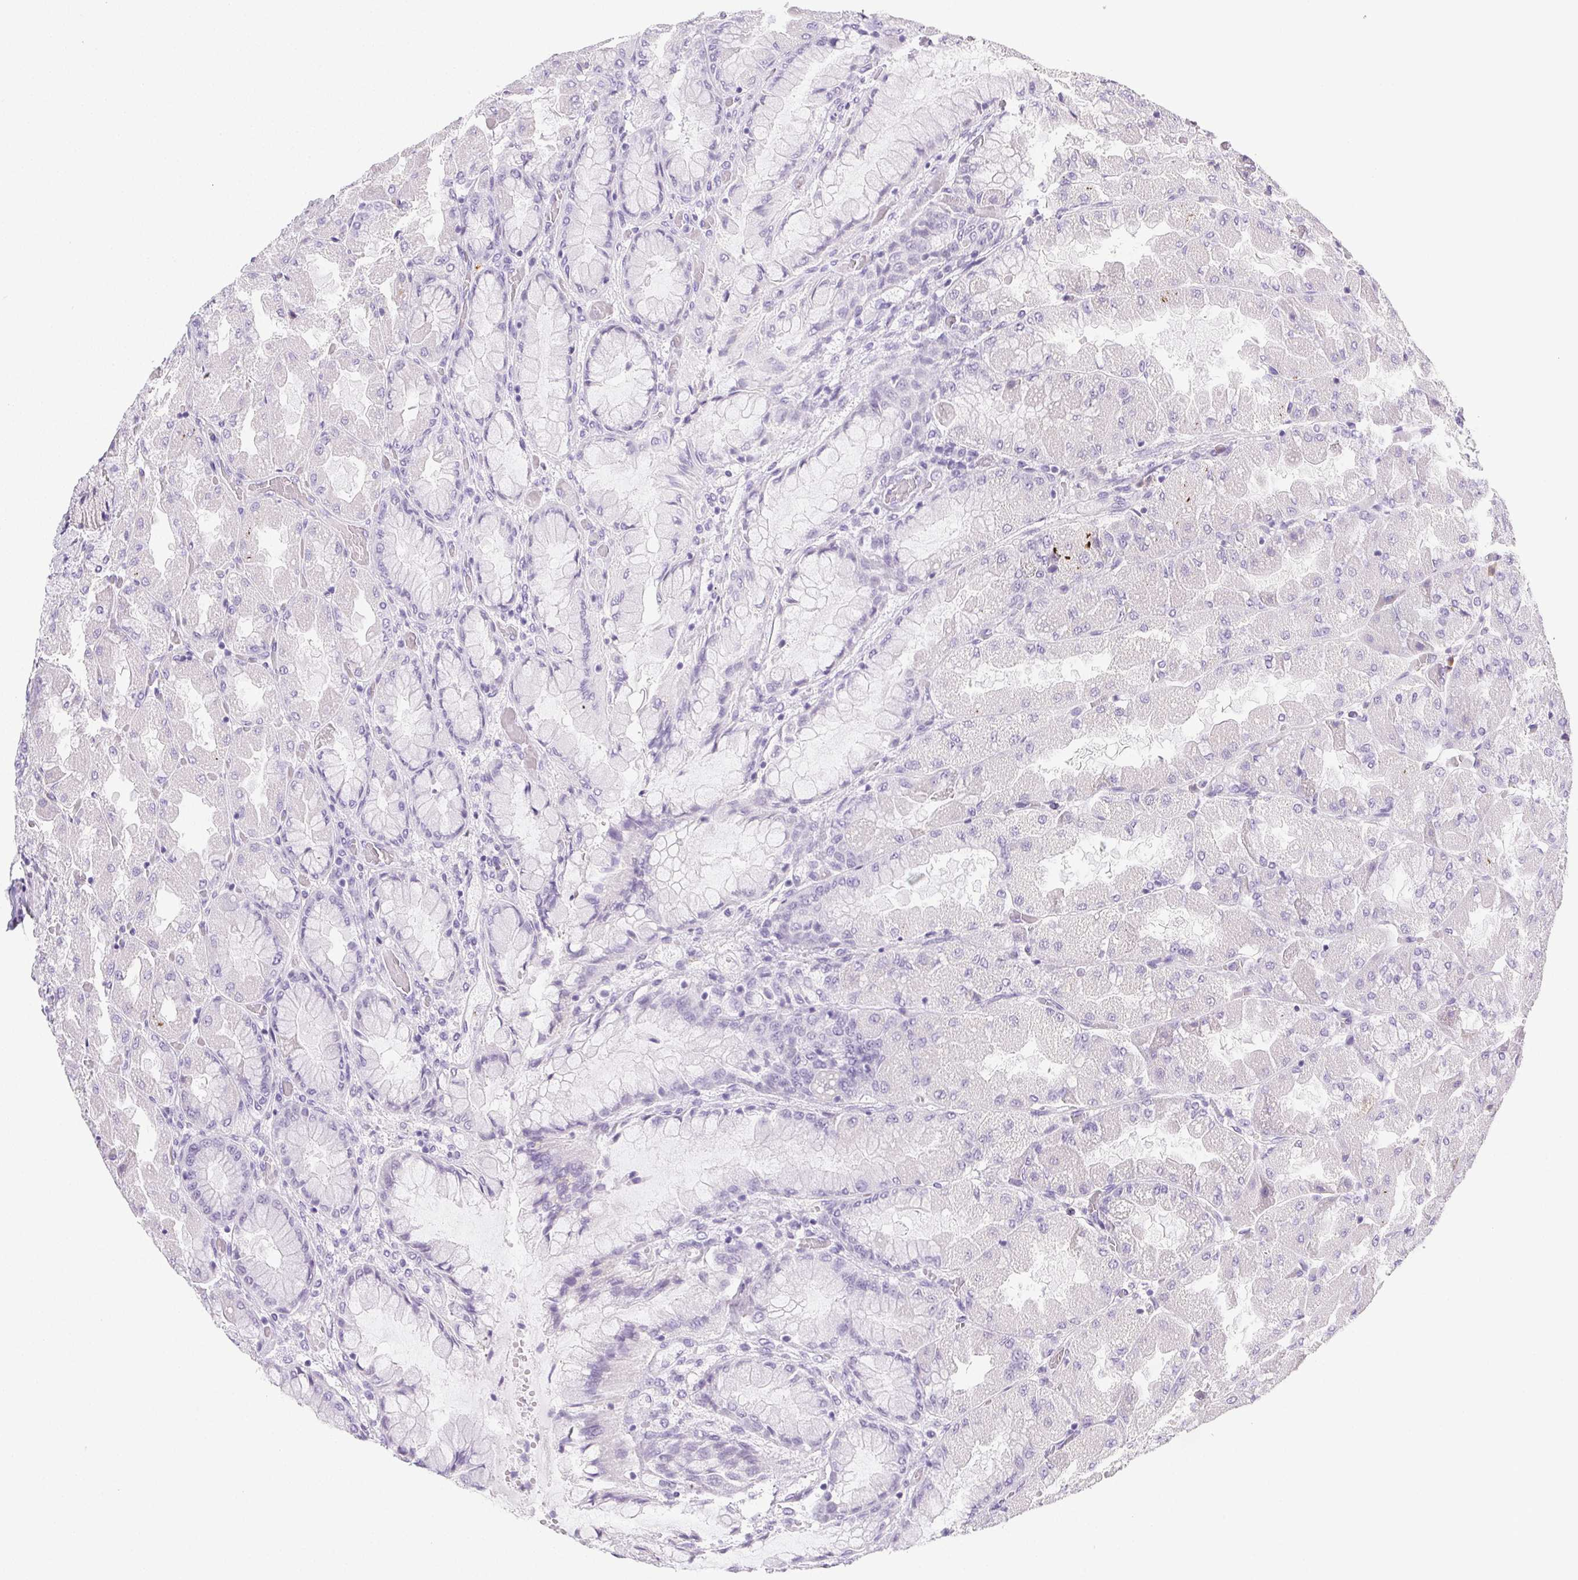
{"staining": {"intensity": "negative", "quantity": "none", "location": "none"}, "tissue": "stomach", "cell_type": "Glandular cells", "image_type": "normal", "snomed": [{"axis": "morphology", "description": "Normal tissue, NOS"}, {"axis": "topography", "description": "Stomach"}], "caption": "This is an IHC image of benign human stomach. There is no staining in glandular cells.", "gene": "VTN", "patient": {"sex": "female", "age": 61}}